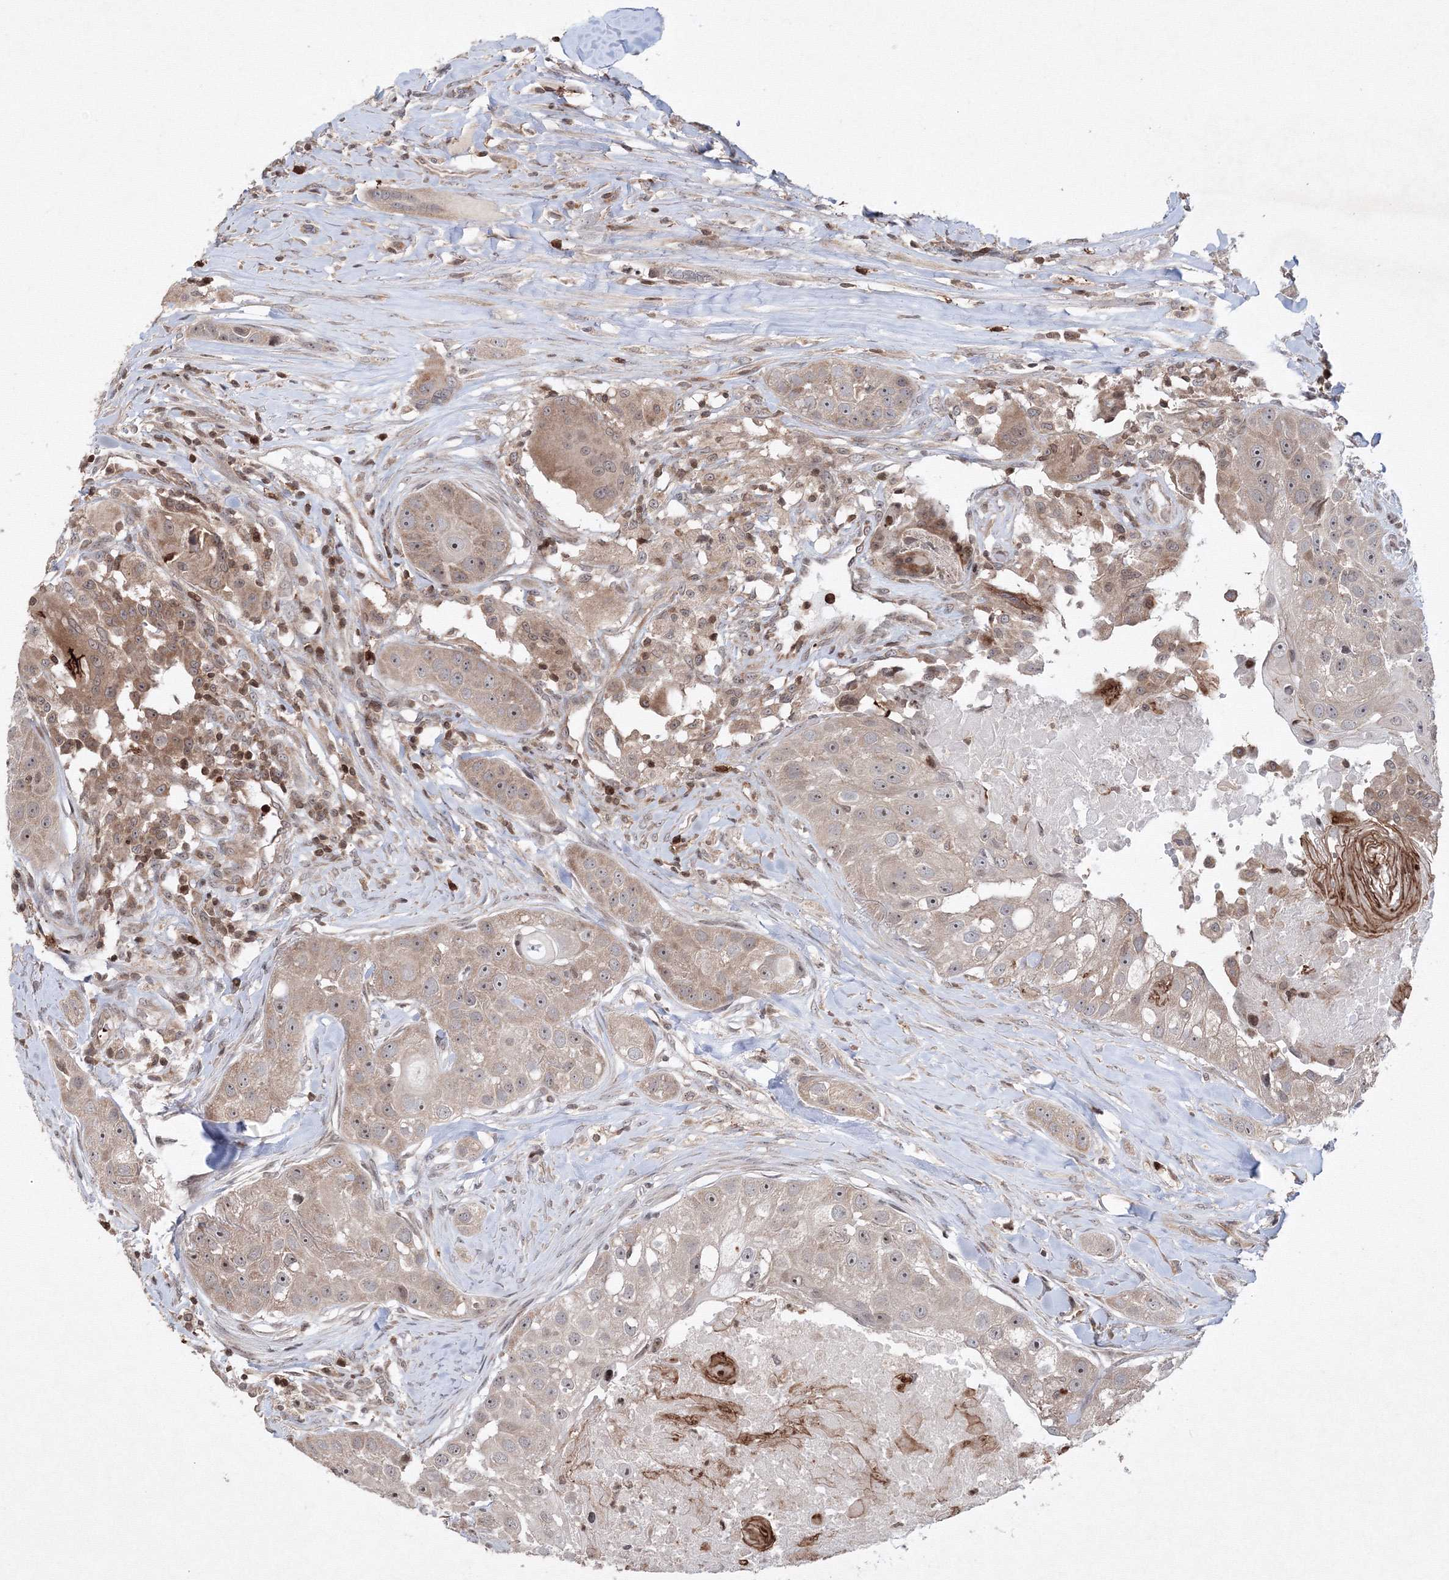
{"staining": {"intensity": "weak", "quantity": ">75%", "location": "cytoplasmic/membranous,nuclear"}, "tissue": "head and neck cancer", "cell_type": "Tumor cells", "image_type": "cancer", "snomed": [{"axis": "morphology", "description": "Normal tissue, NOS"}, {"axis": "morphology", "description": "Squamous cell carcinoma, NOS"}, {"axis": "topography", "description": "Skeletal muscle"}, {"axis": "topography", "description": "Head-Neck"}], "caption": "A brown stain highlights weak cytoplasmic/membranous and nuclear positivity of a protein in squamous cell carcinoma (head and neck) tumor cells.", "gene": "MKRN2", "patient": {"sex": "male", "age": 51}}